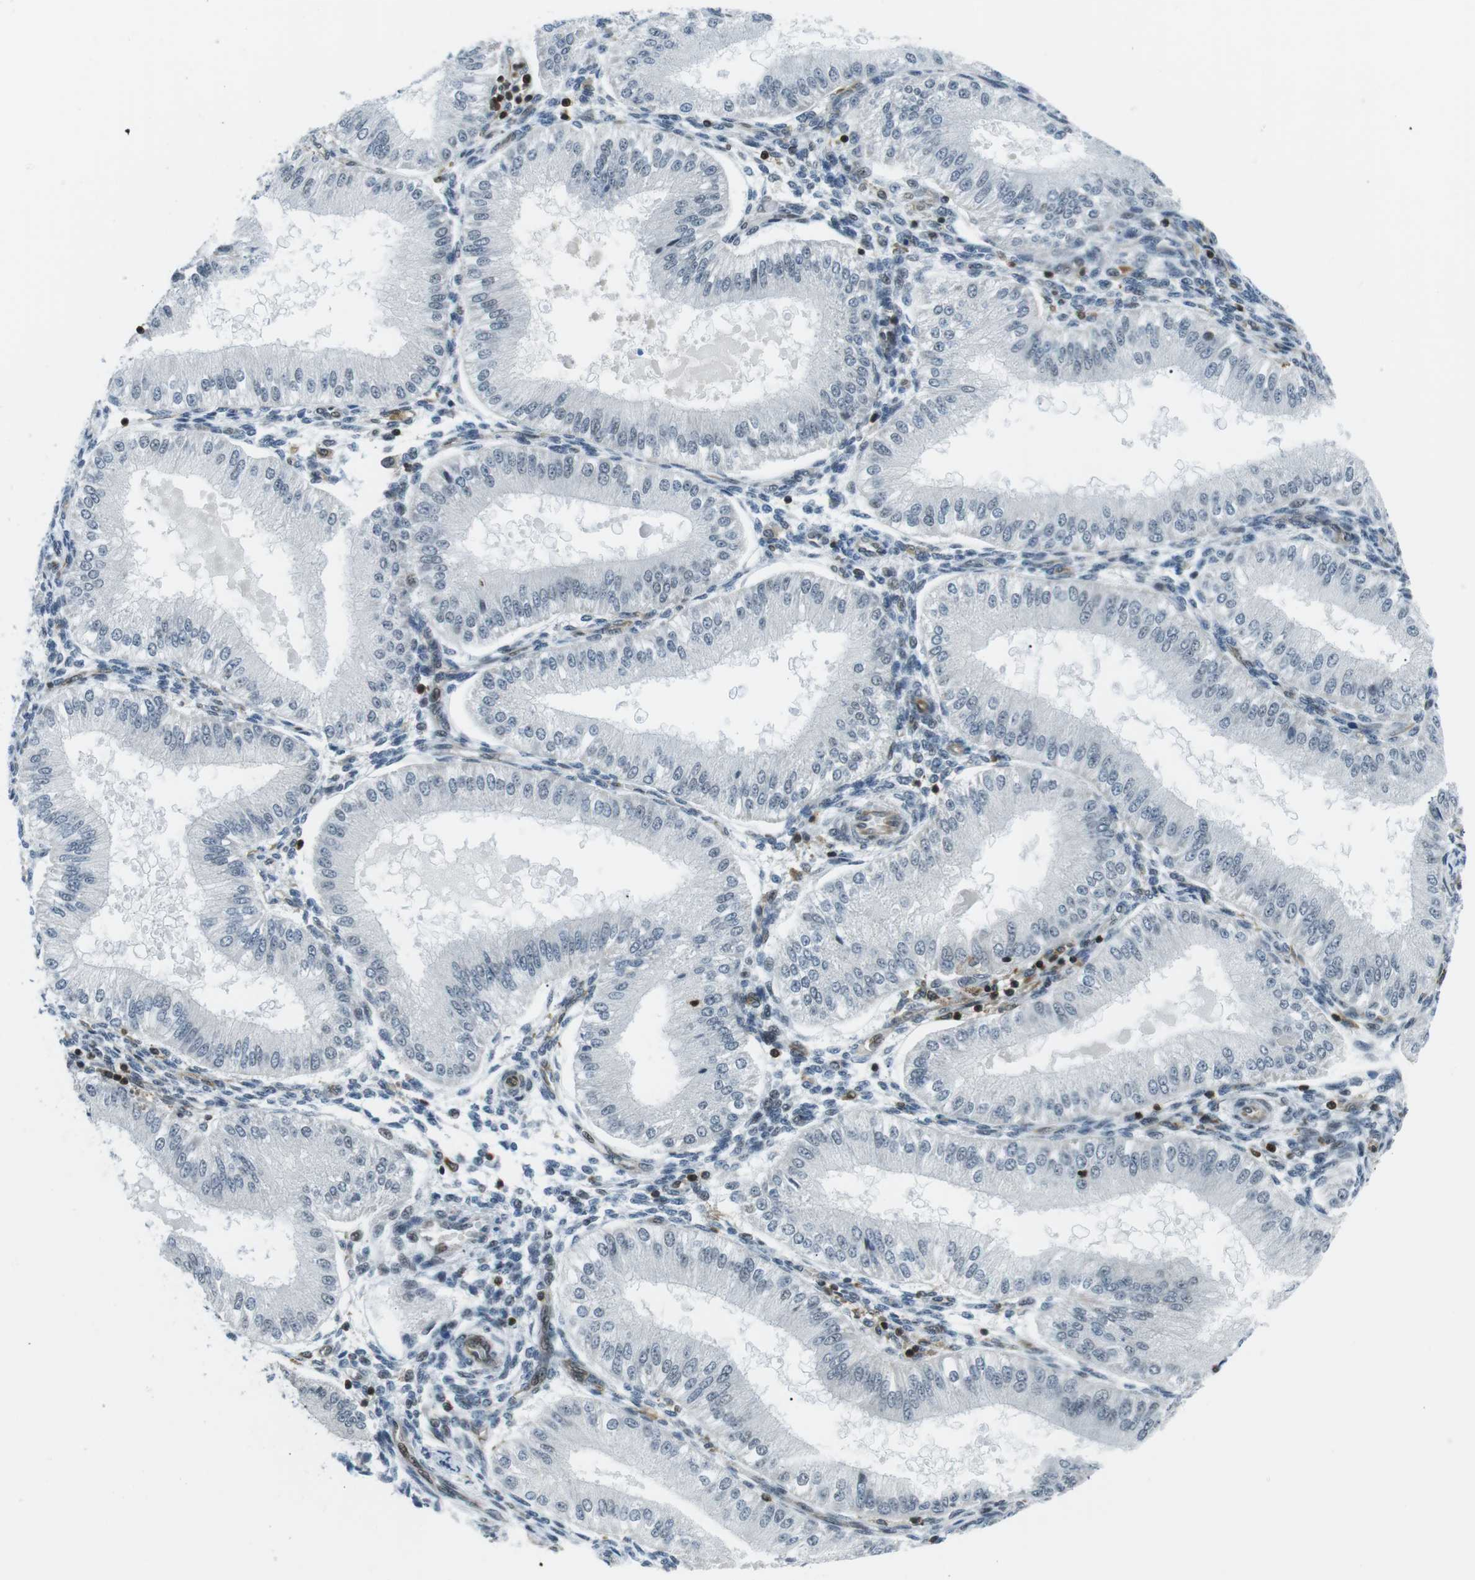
{"staining": {"intensity": "negative", "quantity": "none", "location": "none"}, "tissue": "endometrium", "cell_type": "Cells in endometrial stroma", "image_type": "normal", "snomed": [{"axis": "morphology", "description": "Normal tissue, NOS"}, {"axis": "topography", "description": "Endometrium"}], "caption": "A high-resolution micrograph shows immunohistochemistry staining of benign endometrium, which reveals no significant staining in cells in endometrial stroma. (Stains: DAB (3,3'-diaminobenzidine) IHC with hematoxylin counter stain, Microscopy: brightfield microscopy at high magnification).", "gene": "STK10", "patient": {"sex": "female", "age": 39}}